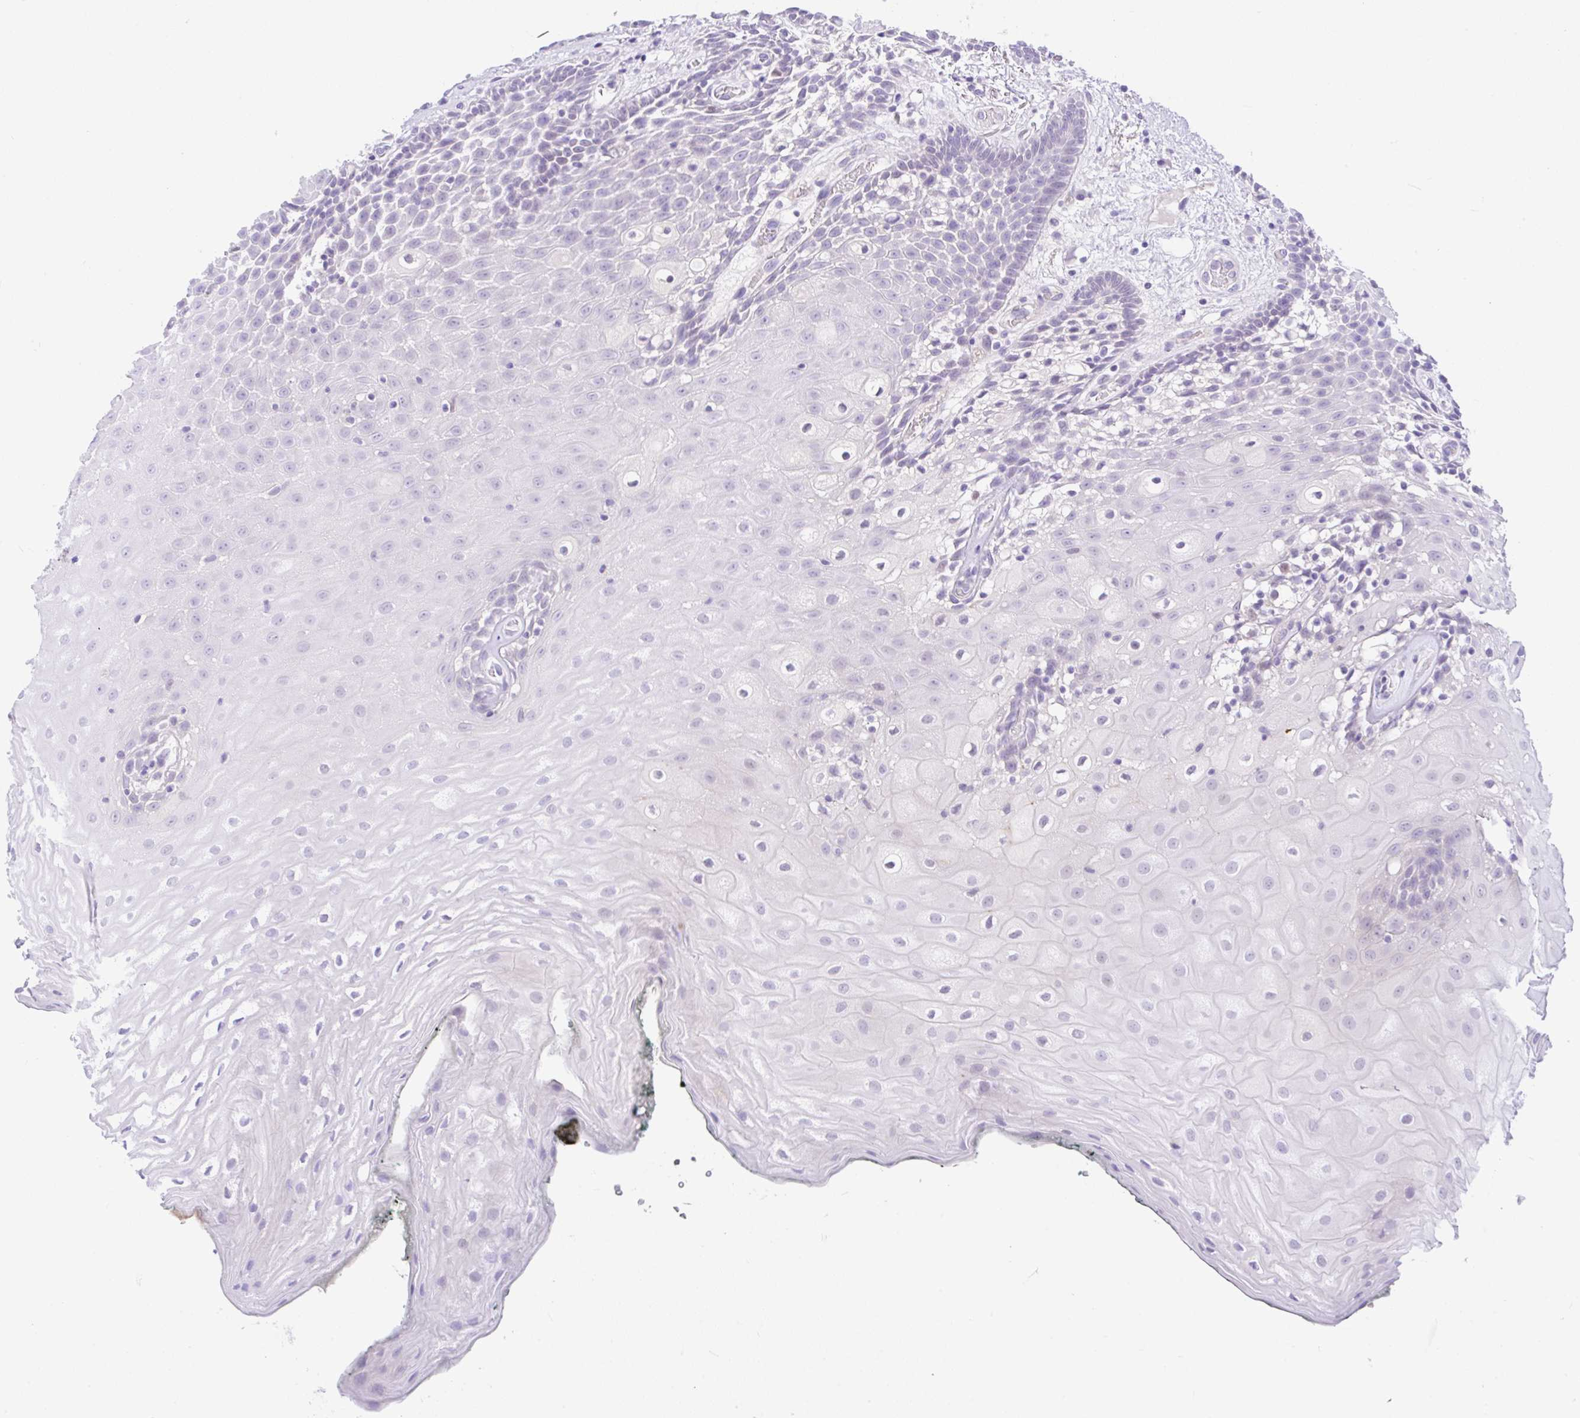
{"staining": {"intensity": "negative", "quantity": "none", "location": "none"}, "tissue": "oral mucosa", "cell_type": "Squamous epithelial cells", "image_type": "normal", "snomed": [{"axis": "morphology", "description": "Normal tissue, NOS"}, {"axis": "morphology", "description": "Squamous cell carcinoma, NOS"}, {"axis": "topography", "description": "Oral tissue"}, {"axis": "topography", "description": "Head-Neck"}], "caption": "Immunohistochemistry (IHC) micrograph of unremarkable human oral mucosa stained for a protein (brown), which displays no staining in squamous epithelial cells. (DAB (3,3'-diaminobenzidine) immunohistochemistry with hematoxylin counter stain).", "gene": "ANO4", "patient": {"sex": "male", "age": 64}}